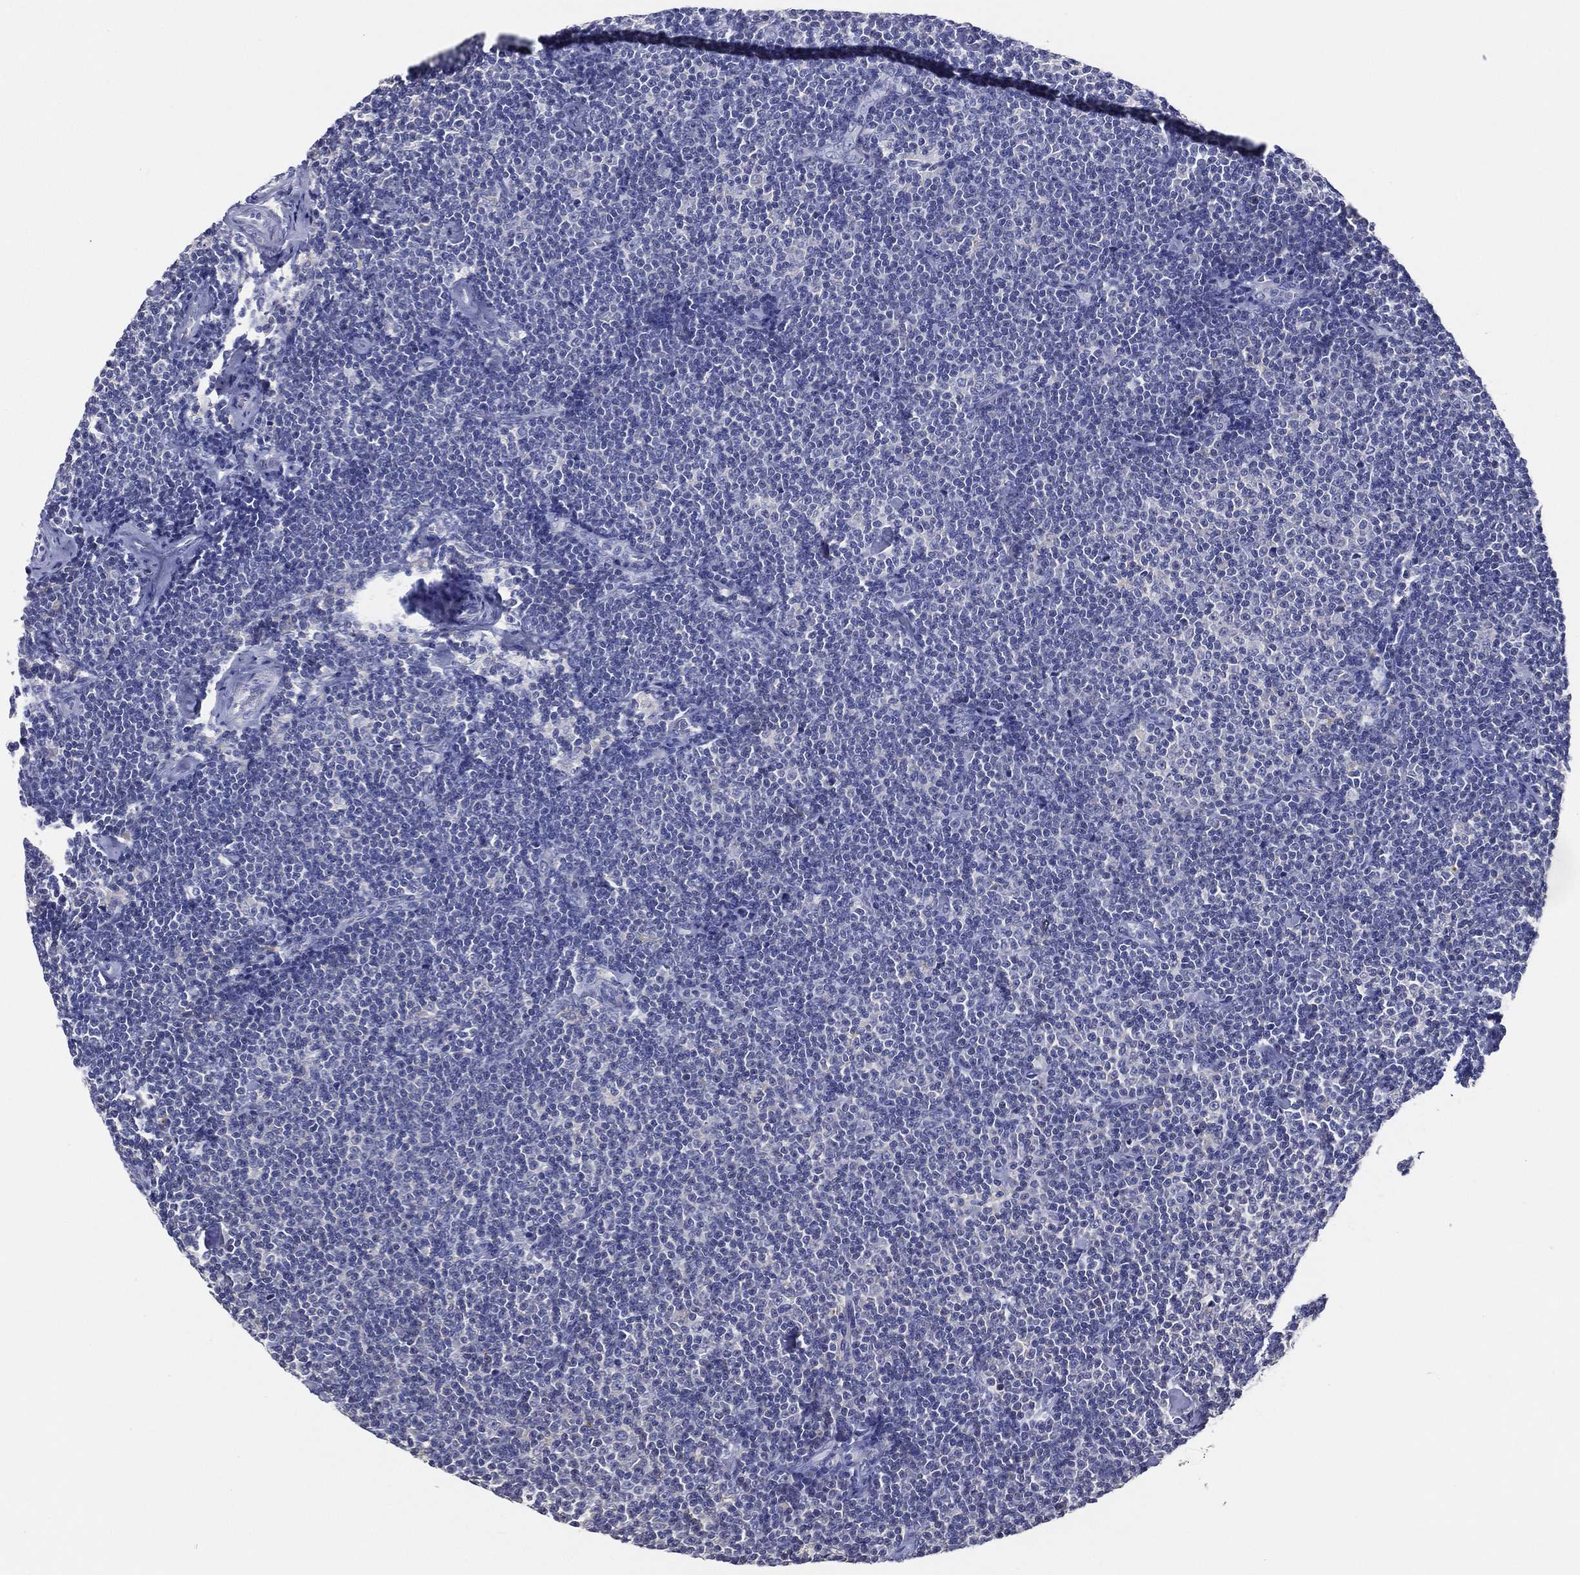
{"staining": {"intensity": "negative", "quantity": "none", "location": "none"}, "tissue": "lymphoma", "cell_type": "Tumor cells", "image_type": "cancer", "snomed": [{"axis": "morphology", "description": "Malignant lymphoma, non-Hodgkin's type, Low grade"}, {"axis": "topography", "description": "Lymph node"}], "caption": "IHC of human low-grade malignant lymphoma, non-Hodgkin's type shows no expression in tumor cells.", "gene": "TFAP2A", "patient": {"sex": "male", "age": 81}}